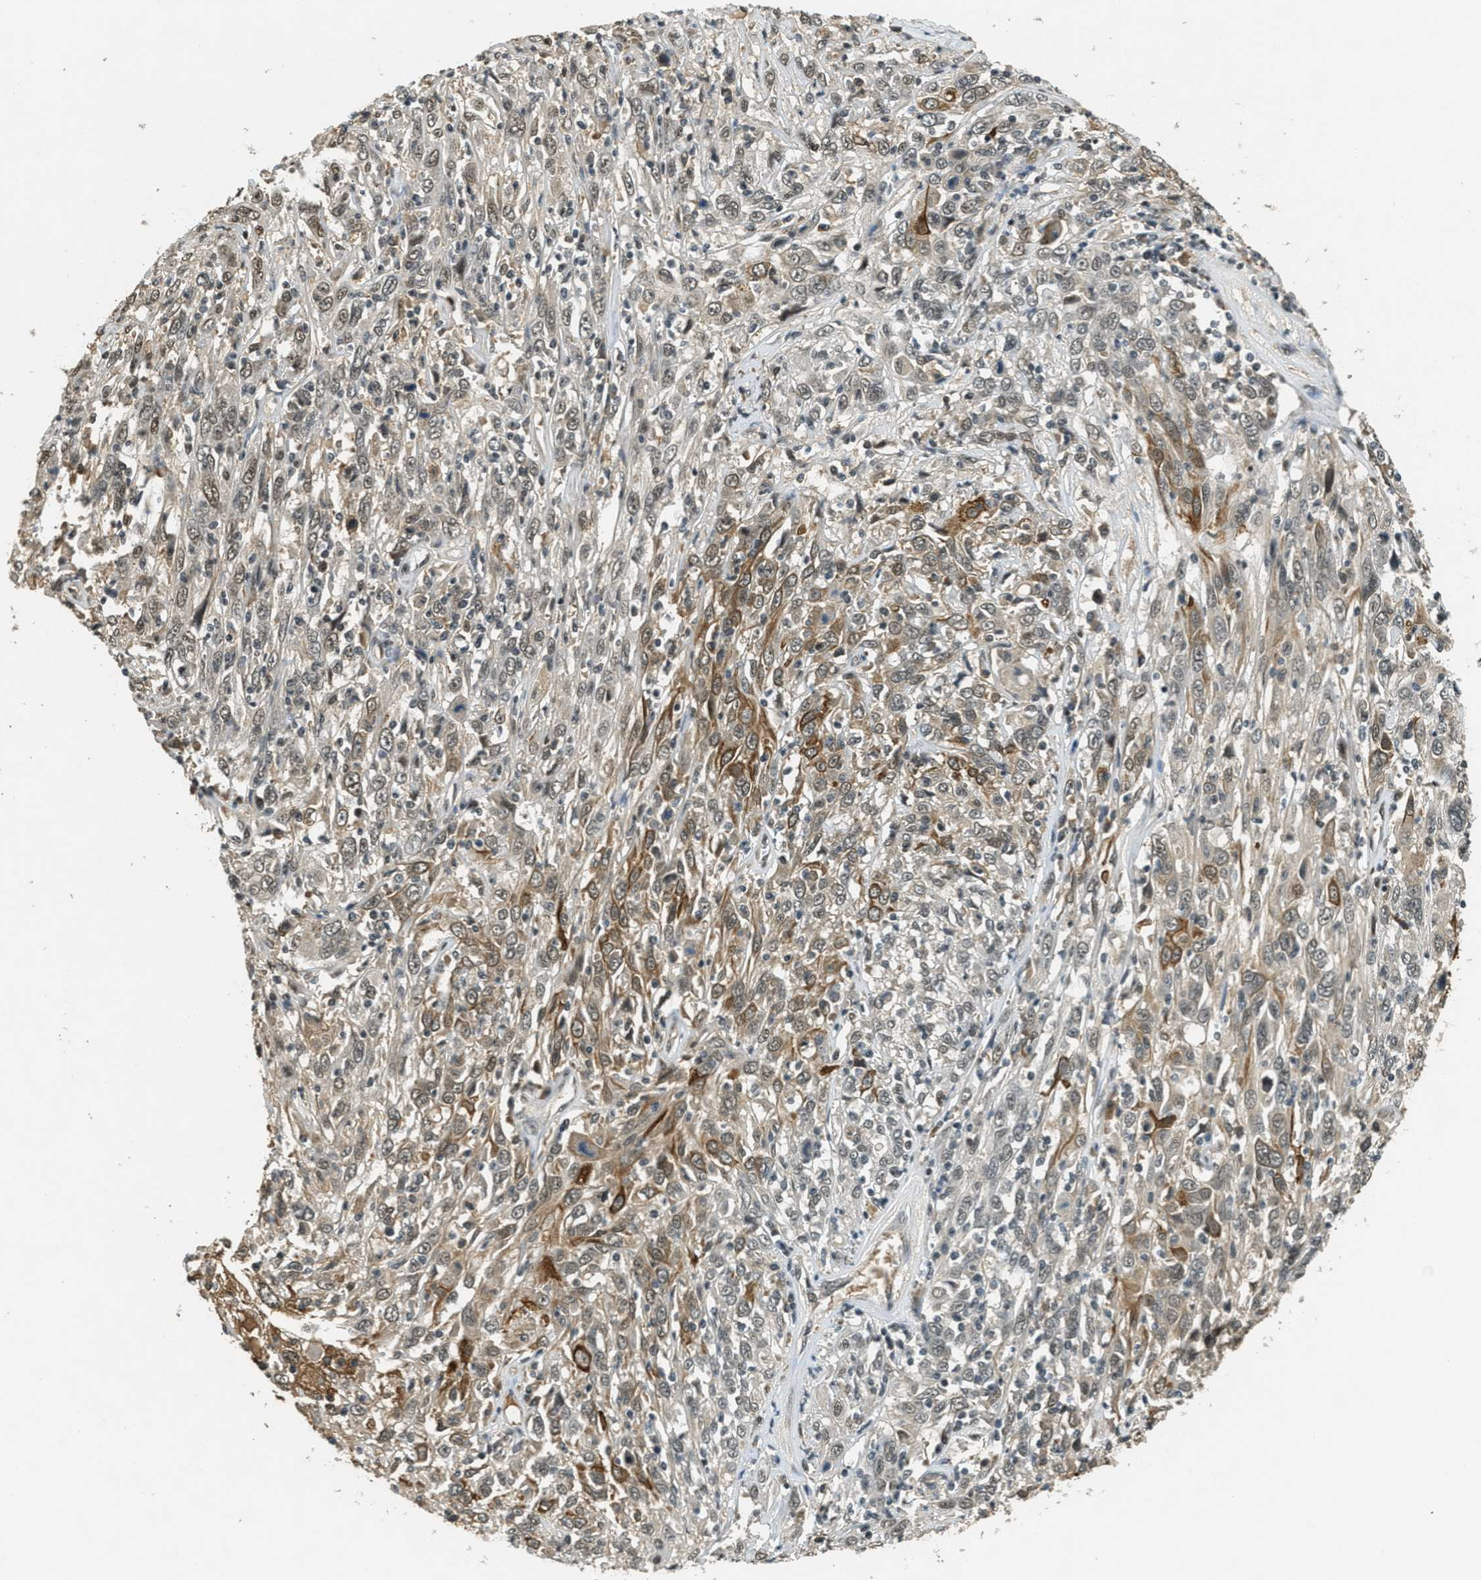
{"staining": {"intensity": "moderate", "quantity": "25%-75%", "location": "cytoplasmic/membranous,nuclear"}, "tissue": "cervical cancer", "cell_type": "Tumor cells", "image_type": "cancer", "snomed": [{"axis": "morphology", "description": "Squamous cell carcinoma, NOS"}, {"axis": "topography", "description": "Cervix"}], "caption": "Cervical cancer (squamous cell carcinoma) was stained to show a protein in brown. There is medium levels of moderate cytoplasmic/membranous and nuclear expression in about 25%-75% of tumor cells. (brown staining indicates protein expression, while blue staining denotes nuclei).", "gene": "ZNF148", "patient": {"sex": "female", "age": 46}}